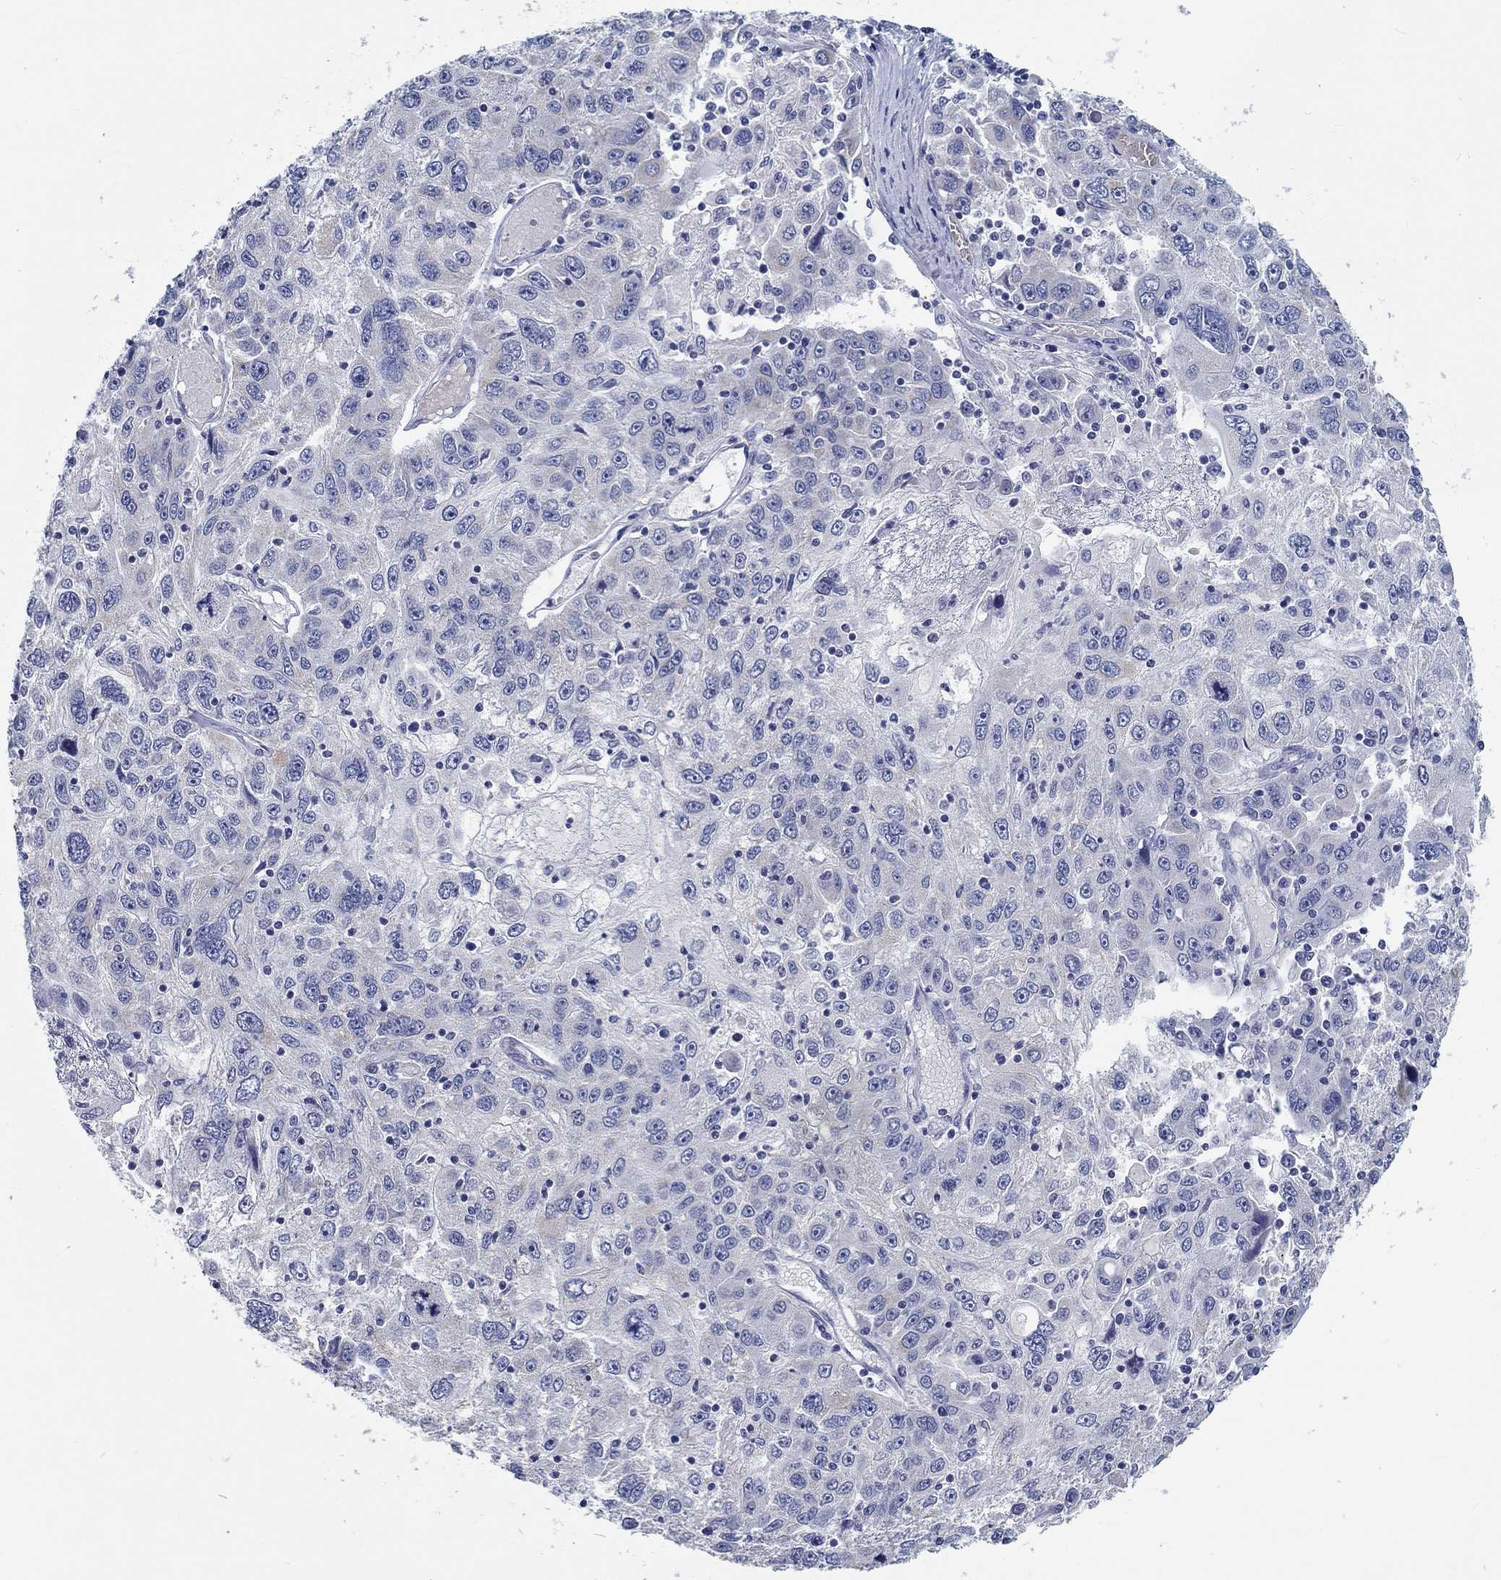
{"staining": {"intensity": "negative", "quantity": "none", "location": "none"}, "tissue": "stomach cancer", "cell_type": "Tumor cells", "image_type": "cancer", "snomed": [{"axis": "morphology", "description": "Adenocarcinoma, NOS"}, {"axis": "topography", "description": "Stomach"}], "caption": "Tumor cells are negative for protein expression in human stomach cancer. (Brightfield microscopy of DAB (3,3'-diaminobenzidine) immunohistochemistry at high magnification).", "gene": "MYBPC1", "patient": {"sex": "male", "age": 56}}